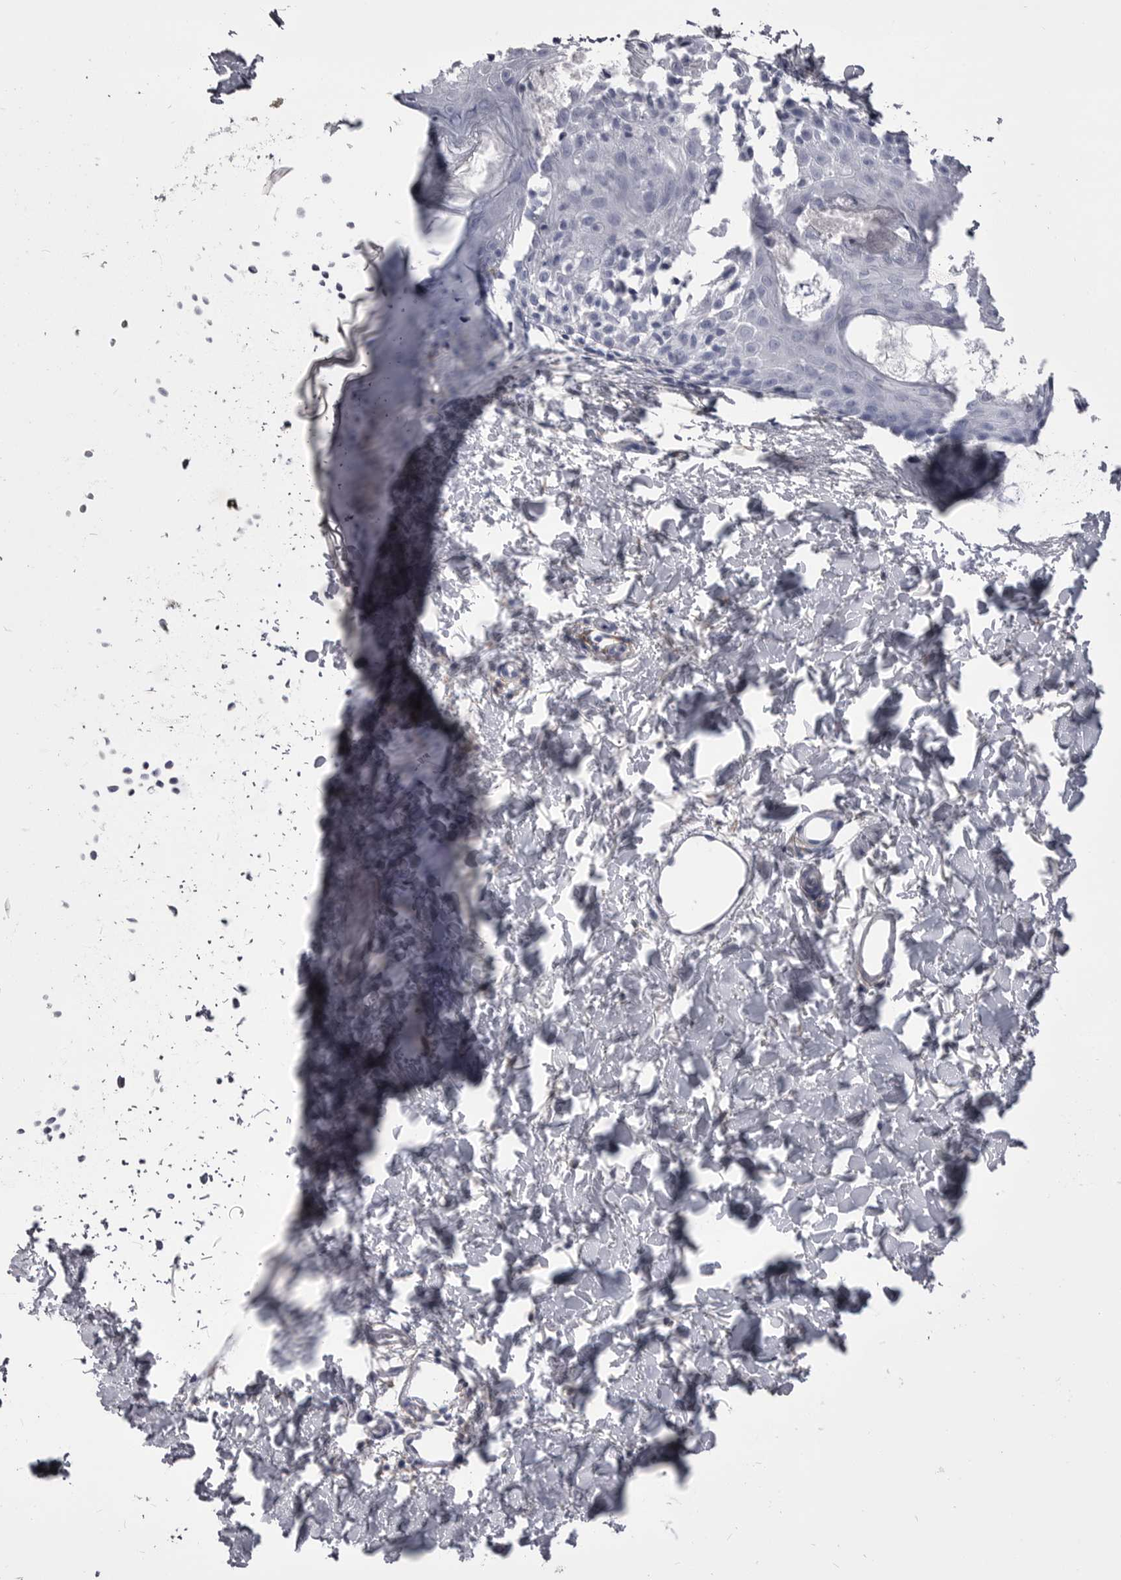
{"staining": {"intensity": "negative", "quantity": "none", "location": "none"}, "tissue": "skin", "cell_type": "Fibroblasts", "image_type": "normal", "snomed": [{"axis": "morphology", "description": "Normal tissue, NOS"}, {"axis": "topography", "description": "Skin"}], "caption": "This image is of unremarkable skin stained with immunohistochemistry to label a protein in brown with the nuclei are counter-stained blue. There is no positivity in fibroblasts.", "gene": "ANK2", "patient": {"sex": "female", "age": 46}}